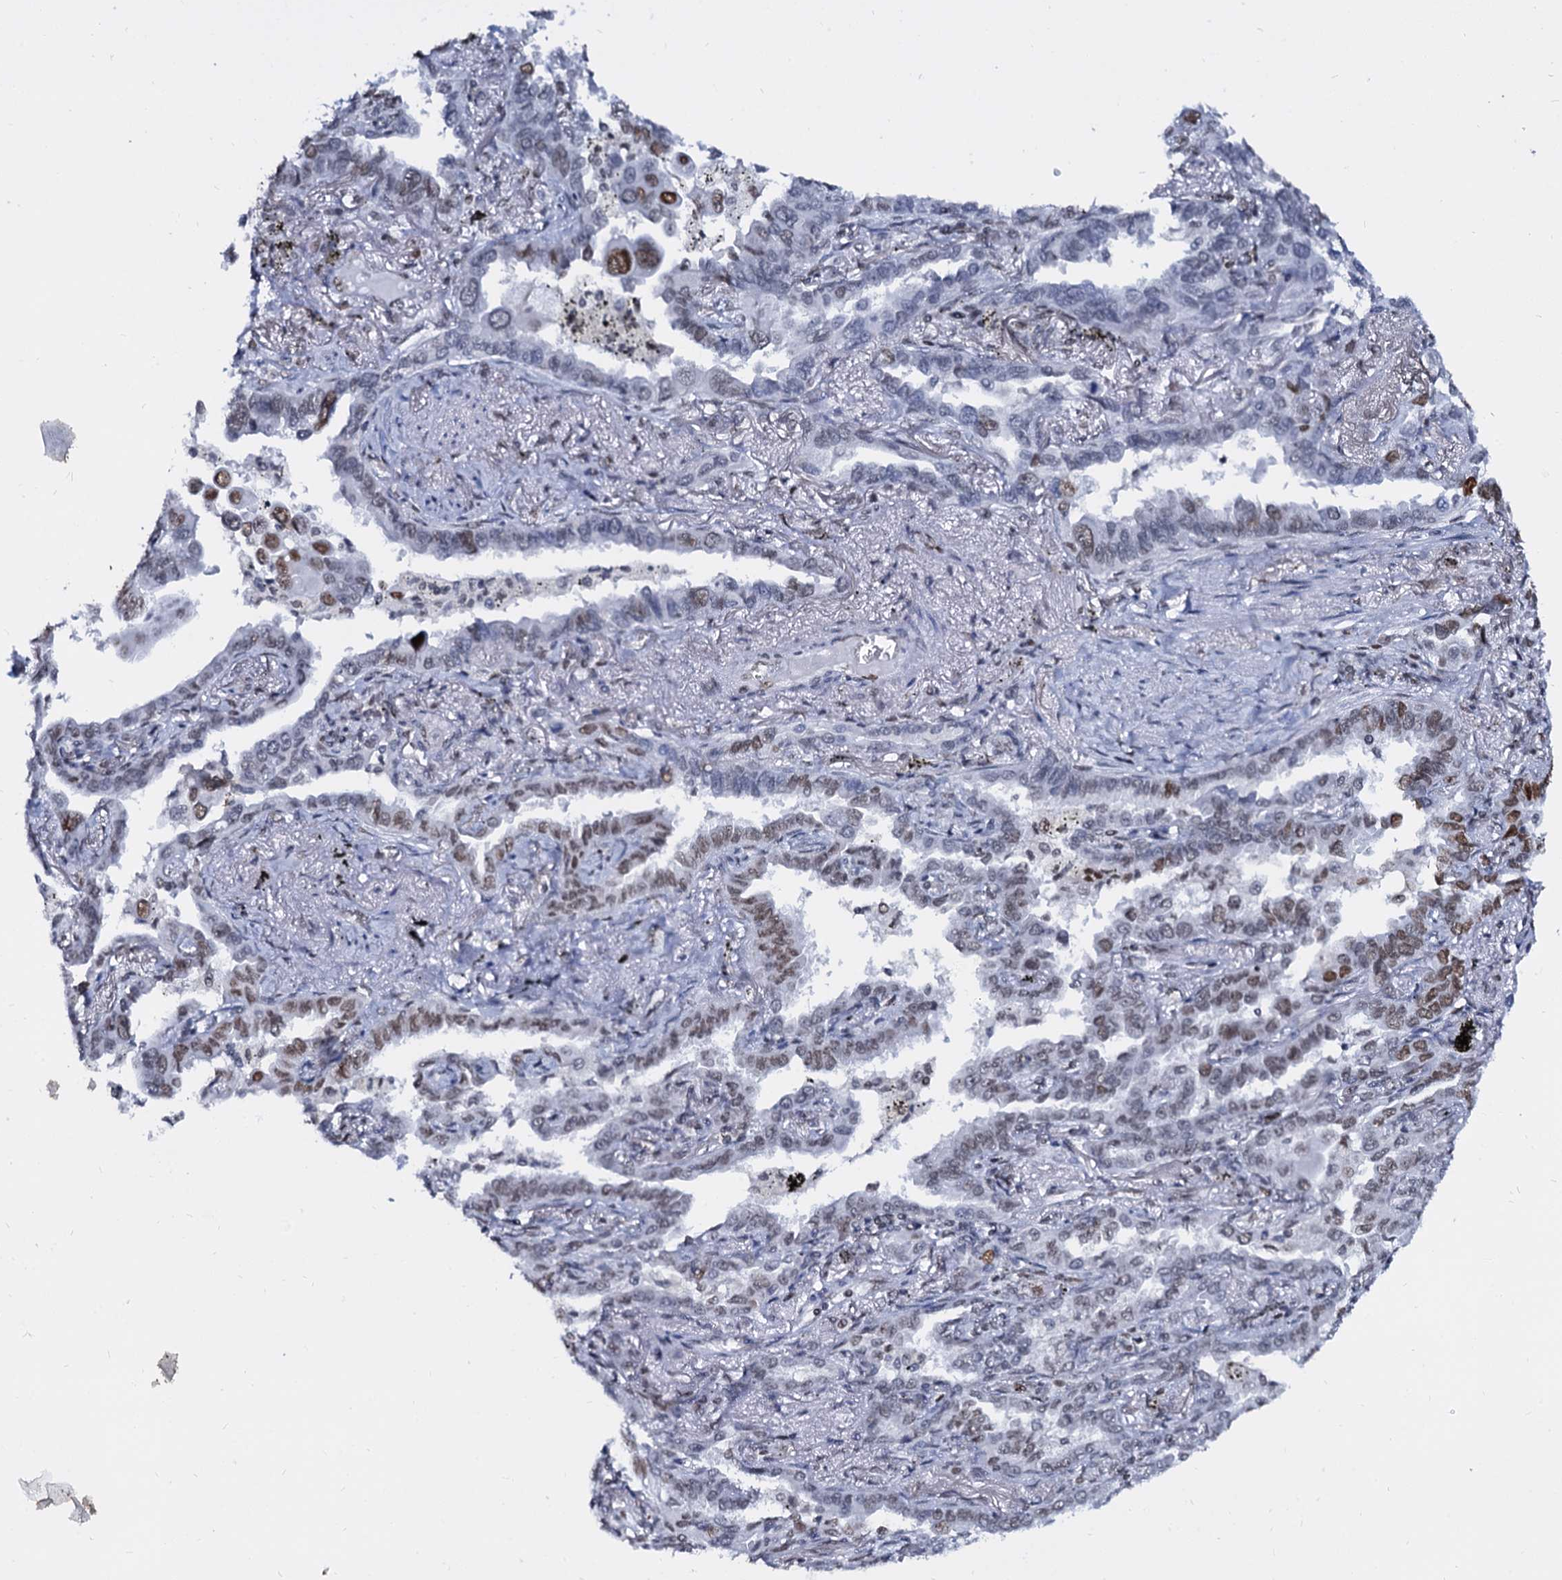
{"staining": {"intensity": "moderate", "quantity": "25%-75%", "location": "nuclear"}, "tissue": "lung cancer", "cell_type": "Tumor cells", "image_type": "cancer", "snomed": [{"axis": "morphology", "description": "Adenocarcinoma, NOS"}, {"axis": "topography", "description": "Lung"}], "caption": "Lung cancer stained with DAB immunohistochemistry exhibits medium levels of moderate nuclear expression in about 25%-75% of tumor cells.", "gene": "CMAS", "patient": {"sex": "male", "age": 67}}